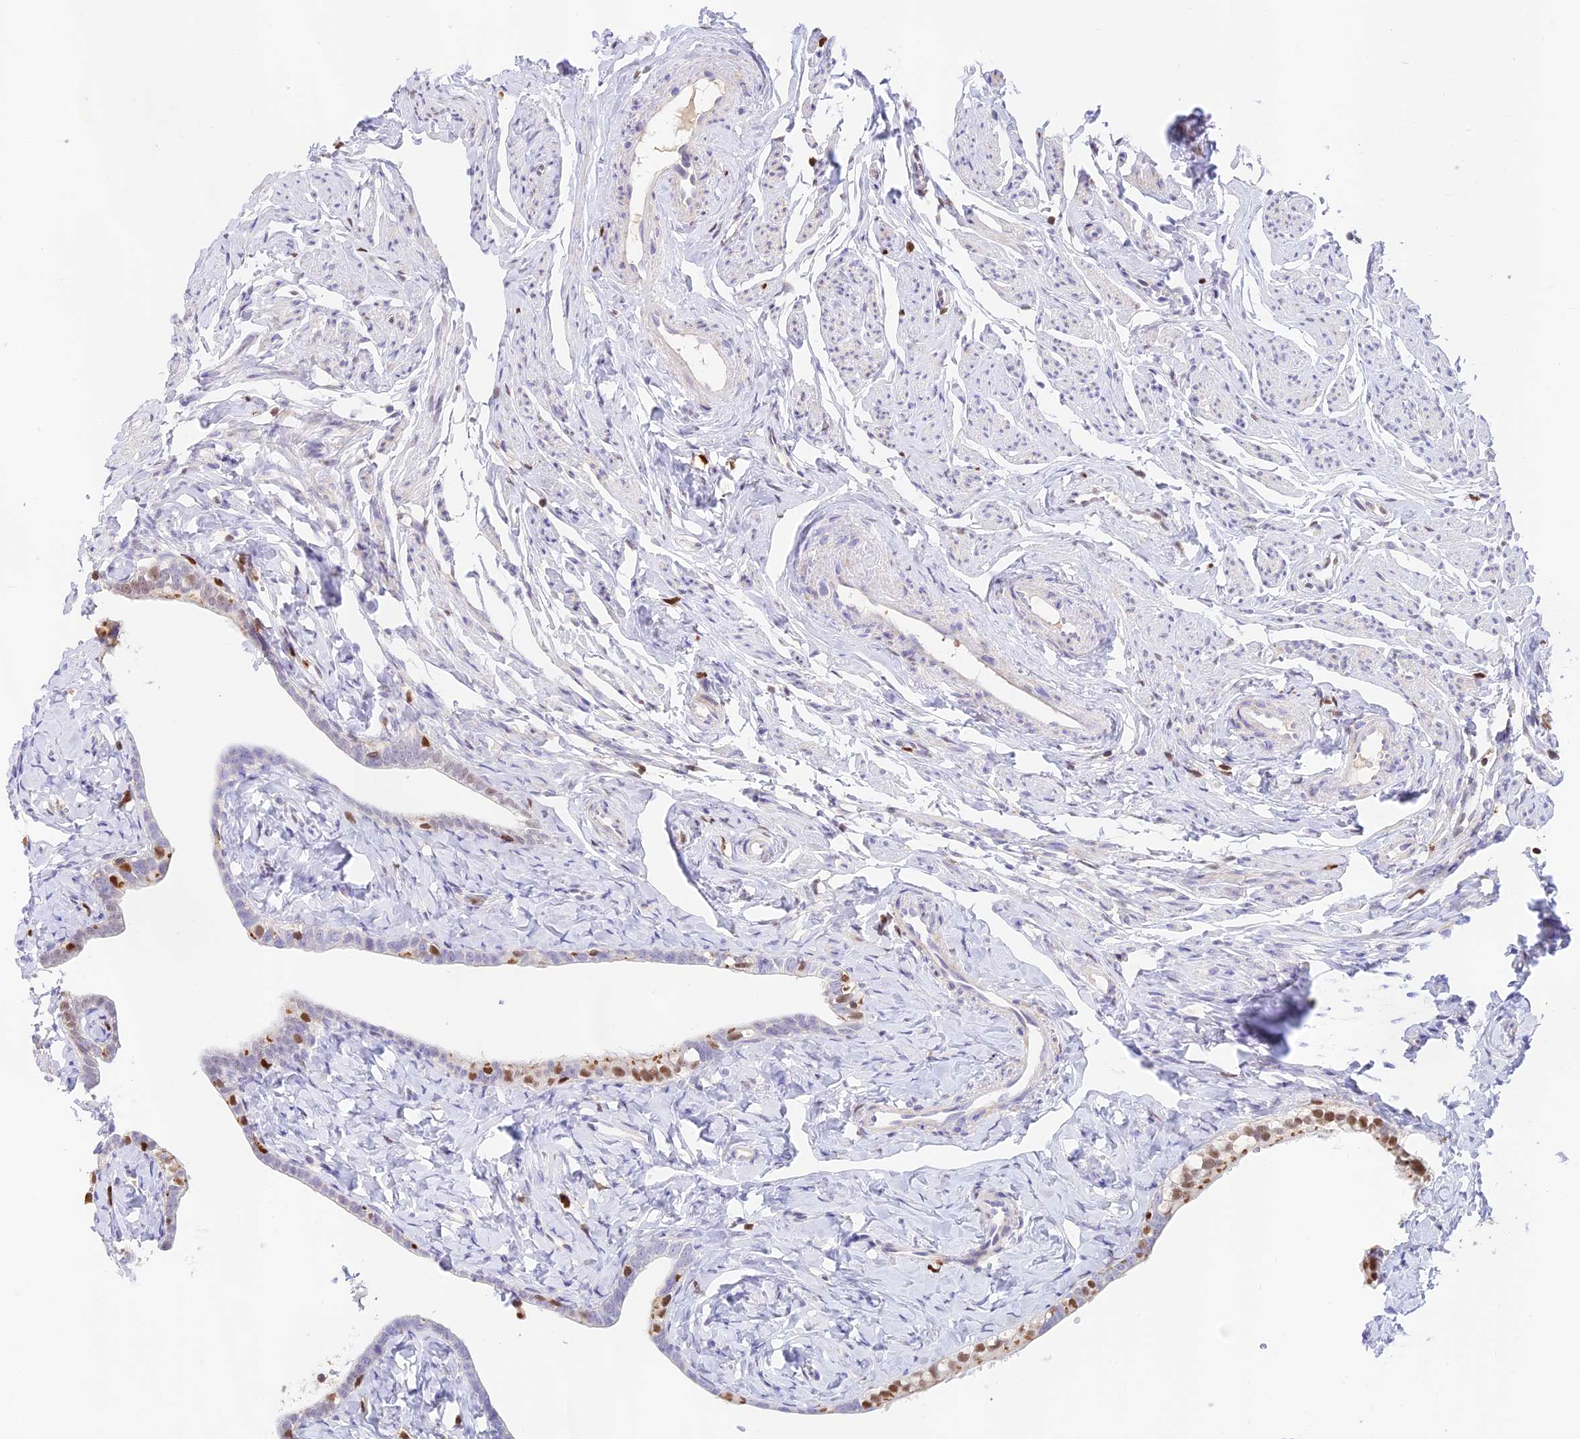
{"staining": {"intensity": "moderate", "quantity": "25%-75%", "location": "cytoplasmic/membranous,nuclear"}, "tissue": "fallopian tube", "cell_type": "Glandular cells", "image_type": "normal", "snomed": [{"axis": "morphology", "description": "Normal tissue, NOS"}, {"axis": "topography", "description": "Fallopian tube"}], "caption": "Benign fallopian tube exhibits moderate cytoplasmic/membranous,nuclear positivity in about 25%-75% of glandular cells.", "gene": "DENND1C", "patient": {"sex": "female", "age": 66}}